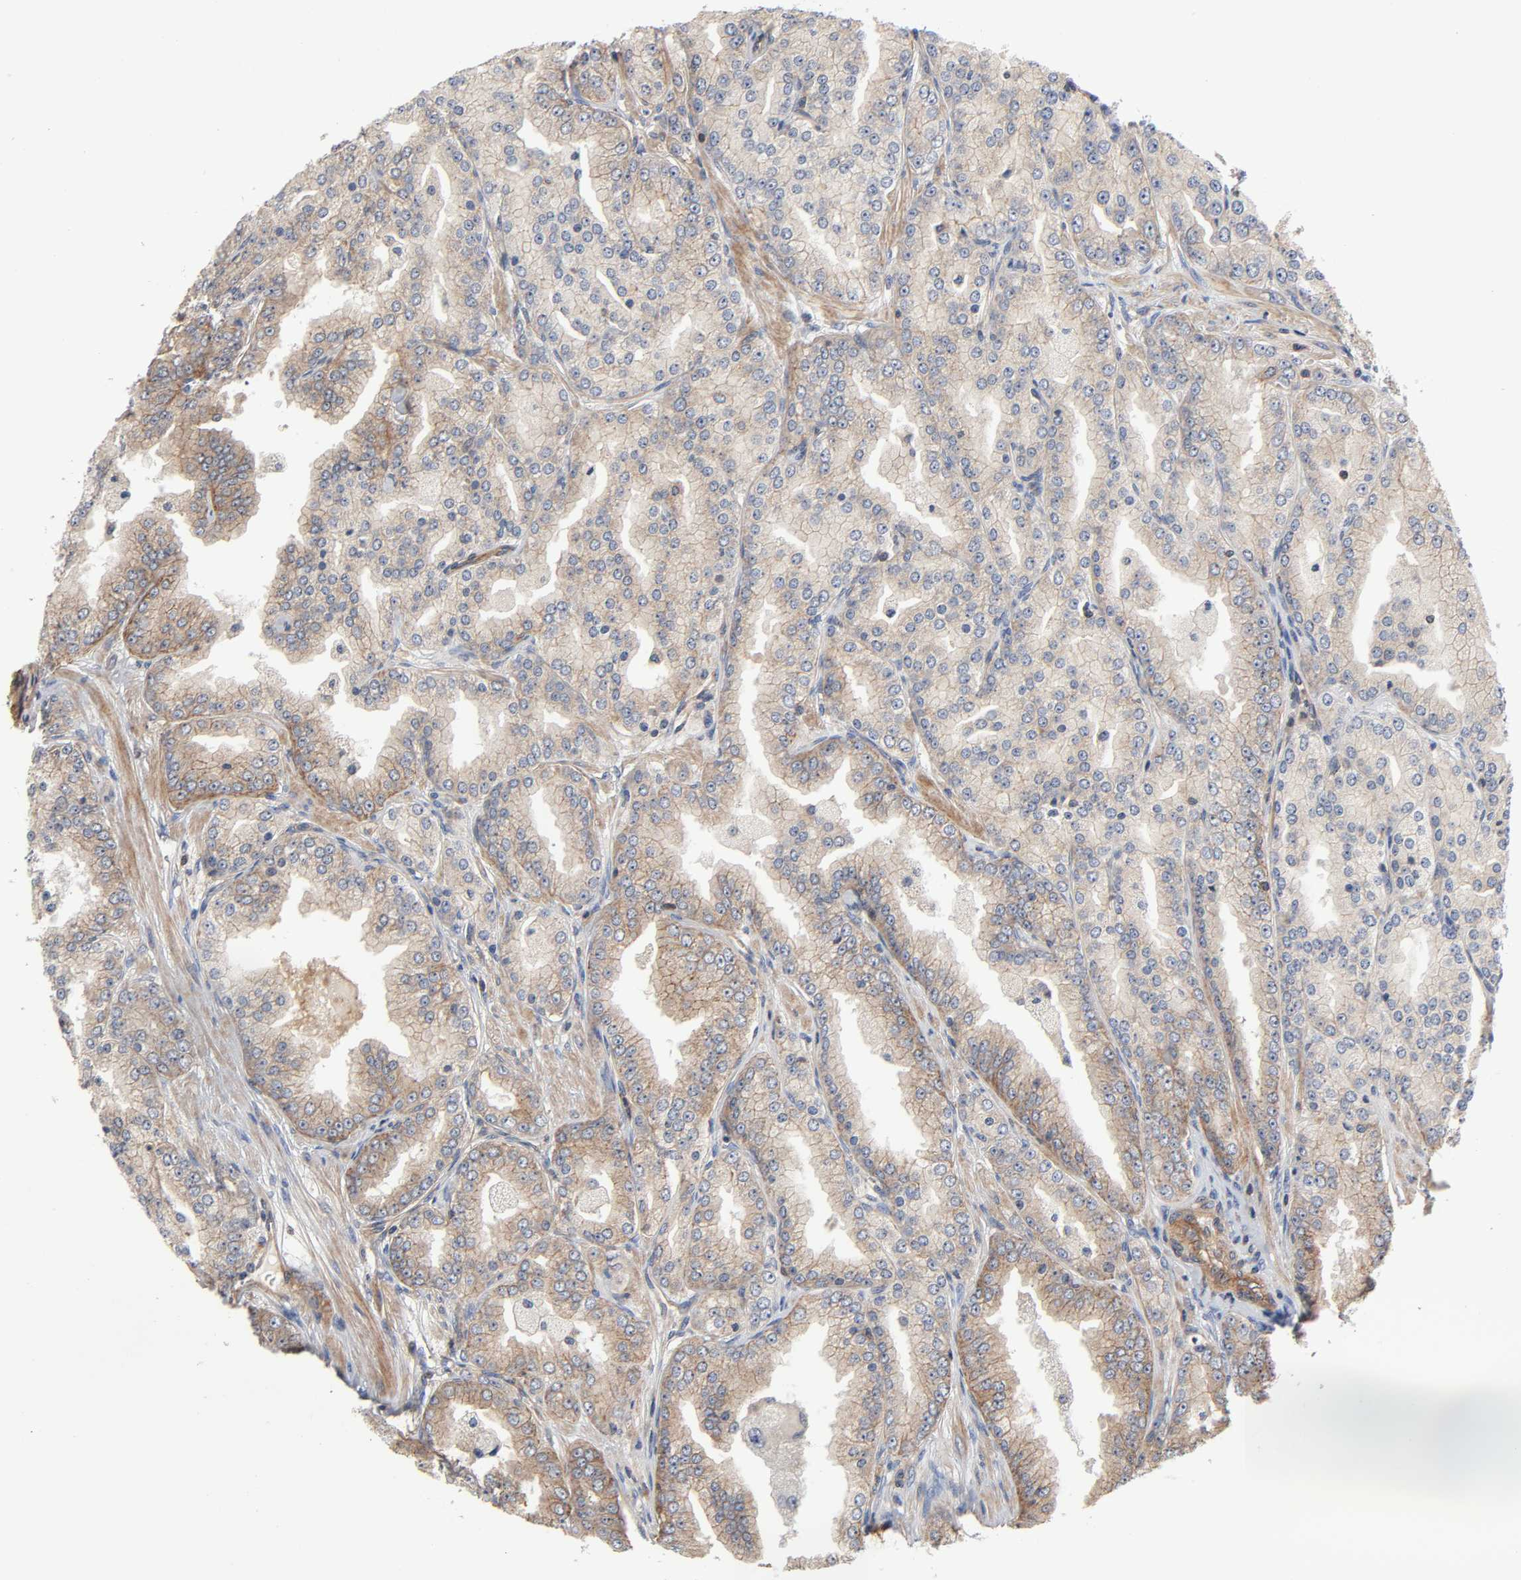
{"staining": {"intensity": "weak", "quantity": ">75%", "location": "cytoplasmic/membranous"}, "tissue": "prostate cancer", "cell_type": "Tumor cells", "image_type": "cancer", "snomed": [{"axis": "morphology", "description": "Adenocarcinoma, High grade"}, {"axis": "topography", "description": "Prostate"}], "caption": "There is low levels of weak cytoplasmic/membranous expression in tumor cells of prostate cancer (high-grade adenocarcinoma), as demonstrated by immunohistochemical staining (brown color).", "gene": "LAMTOR2", "patient": {"sex": "male", "age": 61}}